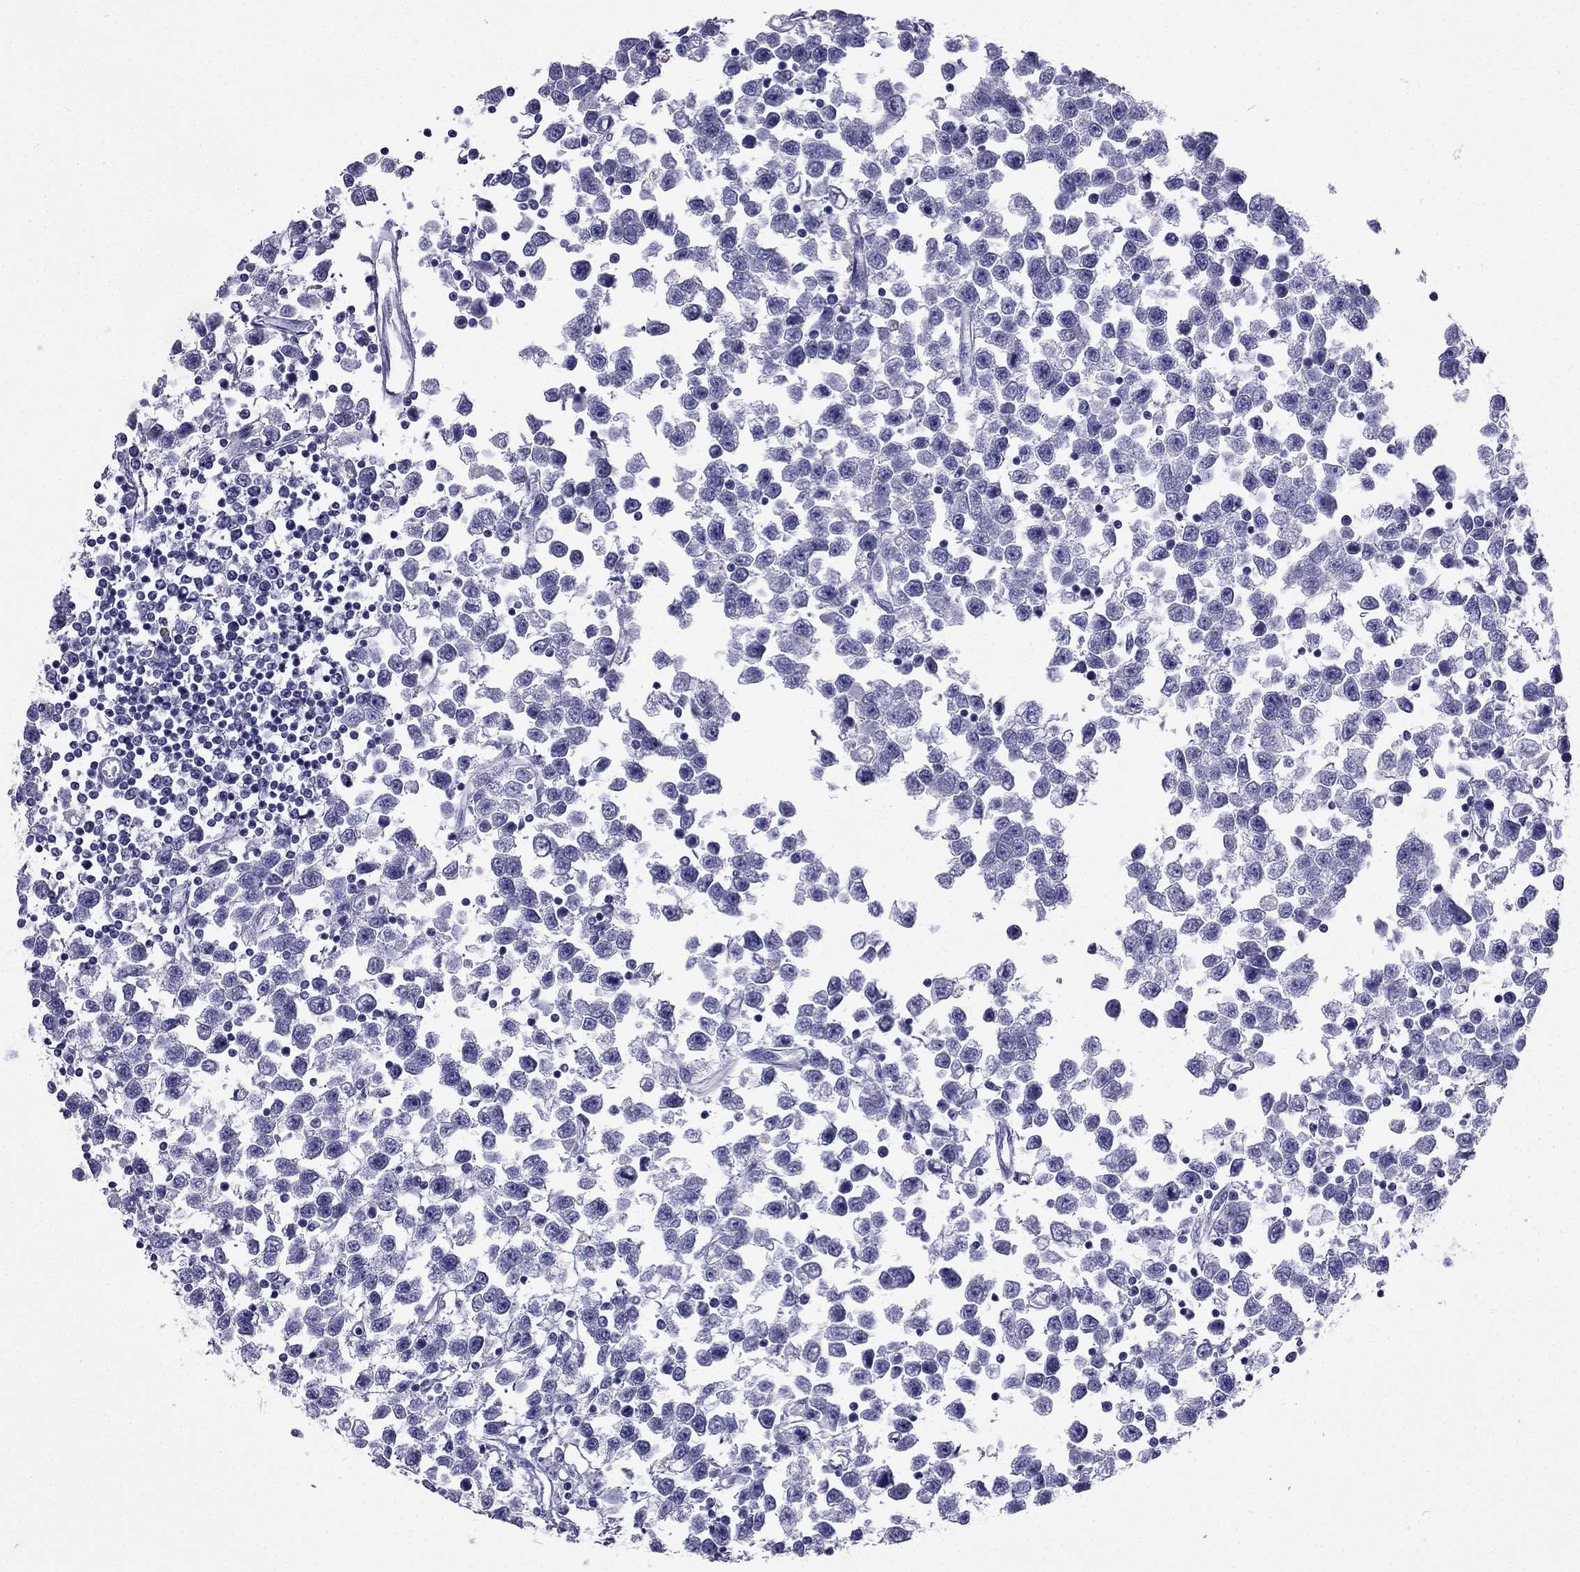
{"staining": {"intensity": "negative", "quantity": "none", "location": "none"}, "tissue": "testis cancer", "cell_type": "Tumor cells", "image_type": "cancer", "snomed": [{"axis": "morphology", "description": "Seminoma, NOS"}, {"axis": "topography", "description": "Testis"}], "caption": "Tumor cells are negative for brown protein staining in testis cancer (seminoma).", "gene": "SLC18A2", "patient": {"sex": "male", "age": 34}}